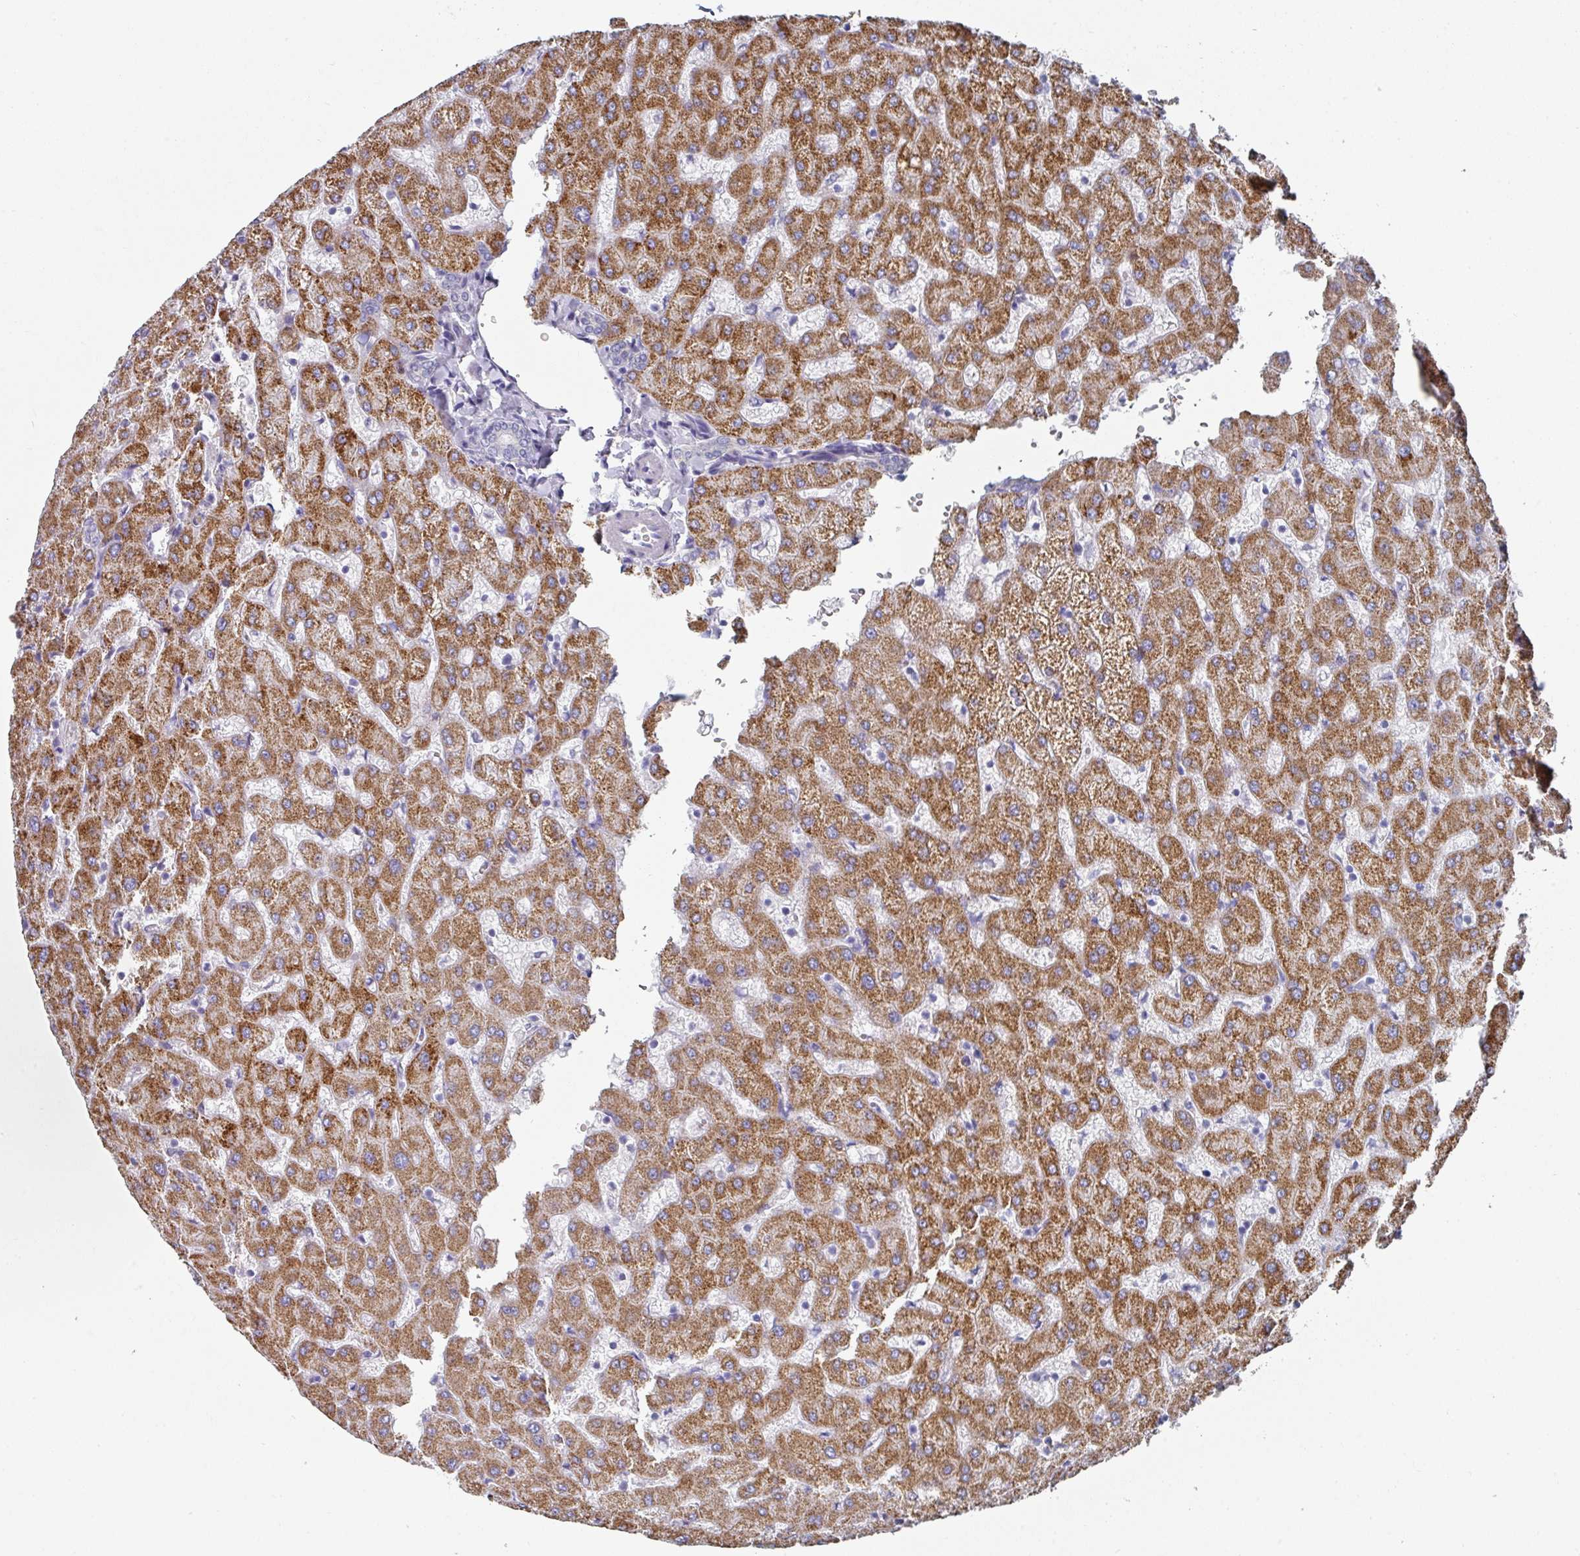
{"staining": {"intensity": "negative", "quantity": "none", "location": "none"}, "tissue": "liver", "cell_type": "Cholangiocytes", "image_type": "normal", "snomed": [{"axis": "morphology", "description": "Normal tissue, NOS"}, {"axis": "topography", "description": "Liver"}], "caption": "This is an IHC histopathology image of unremarkable liver. There is no staining in cholangiocytes.", "gene": "SETBP1", "patient": {"sex": "female", "age": 63}}